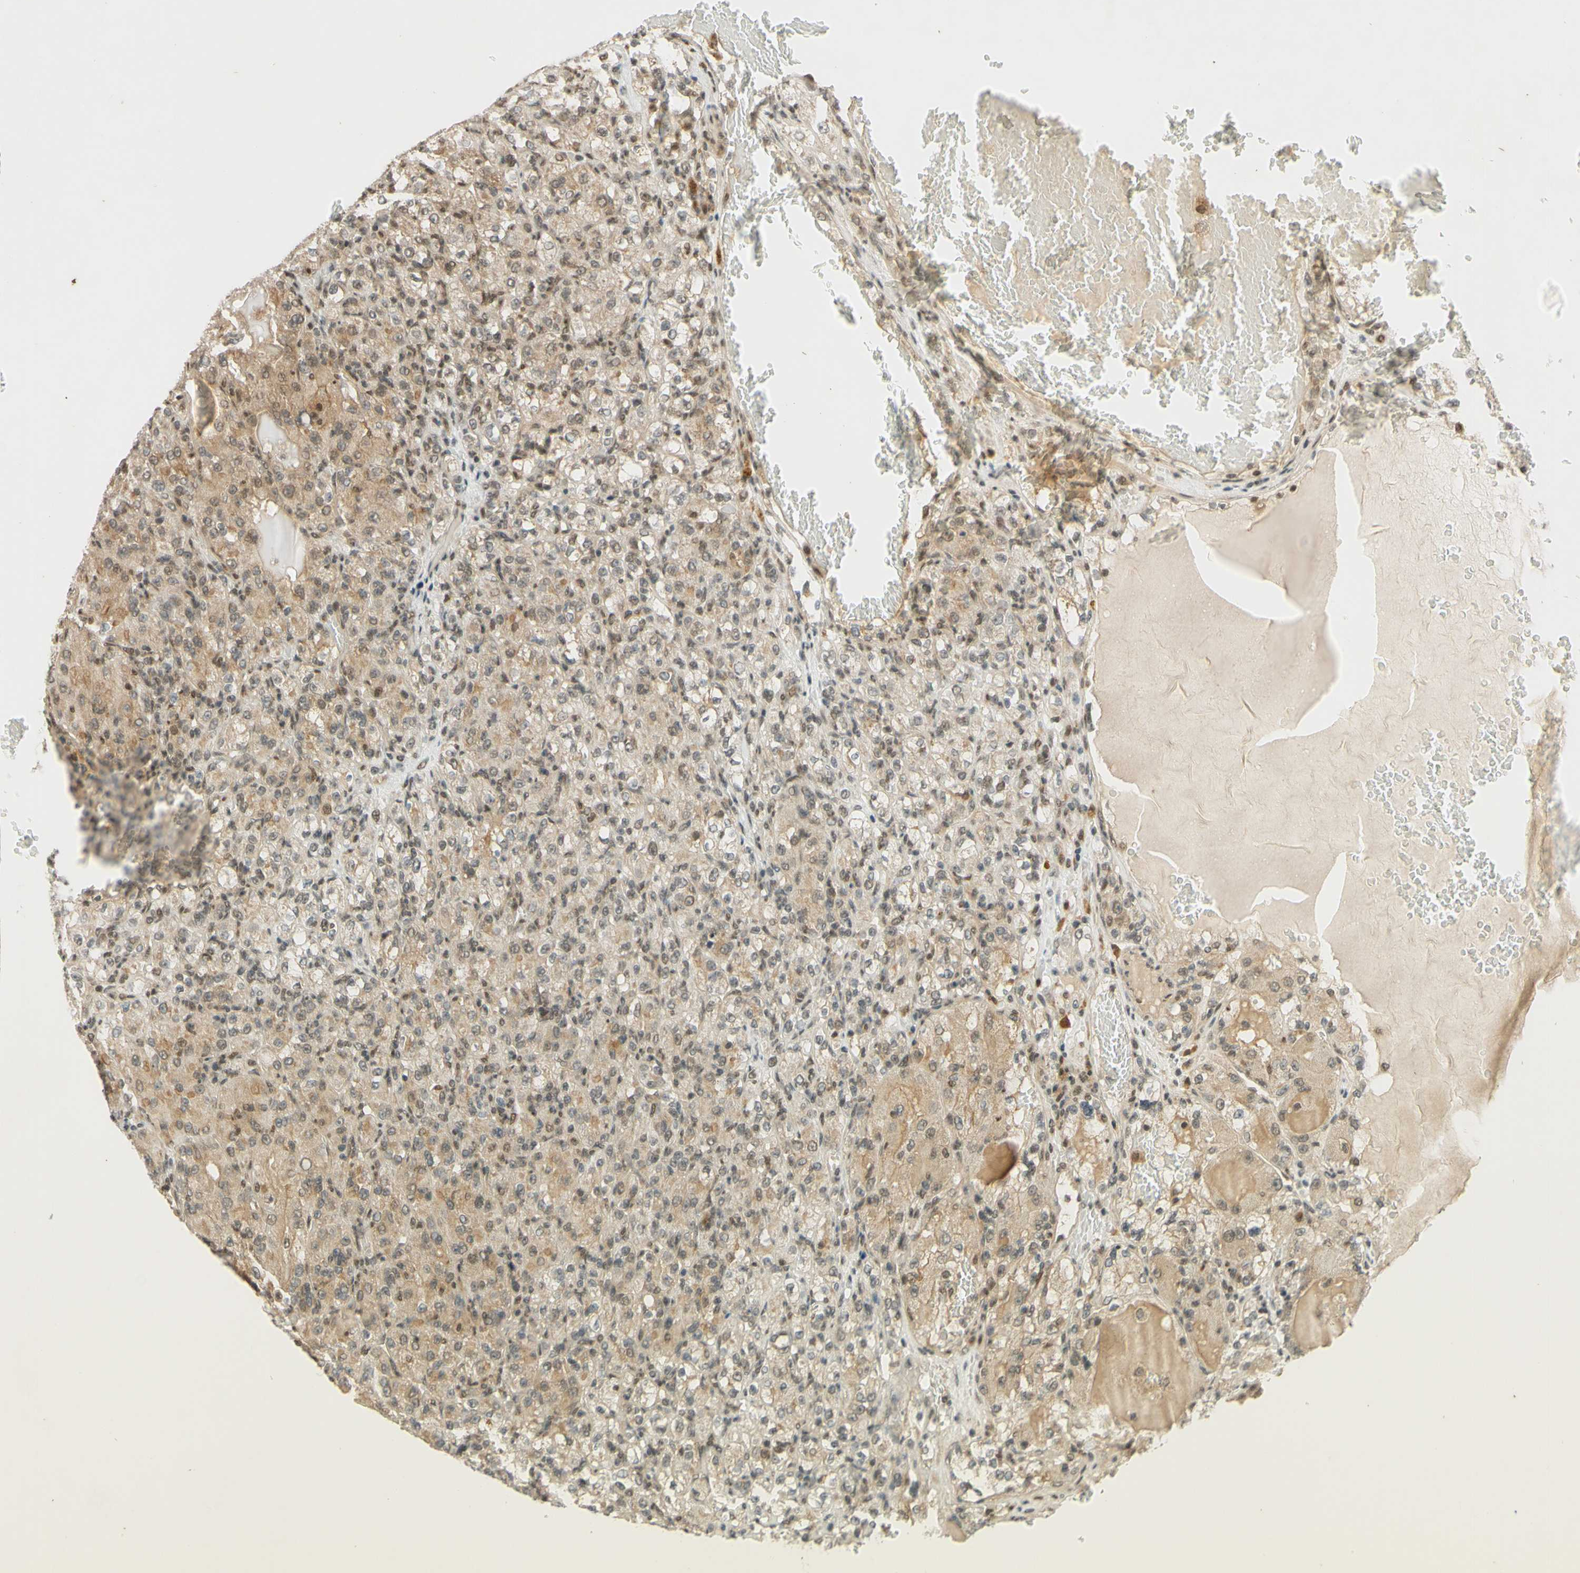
{"staining": {"intensity": "moderate", "quantity": ">75%", "location": "cytoplasmic/membranous,nuclear"}, "tissue": "renal cancer", "cell_type": "Tumor cells", "image_type": "cancer", "snomed": [{"axis": "morphology", "description": "Adenocarcinoma, NOS"}, {"axis": "topography", "description": "Kidney"}], "caption": "IHC (DAB) staining of adenocarcinoma (renal) demonstrates moderate cytoplasmic/membranous and nuclear protein positivity in approximately >75% of tumor cells. The staining was performed using DAB (3,3'-diaminobenzidine), with brown indicating positive protein expression. Nuclei are stained blue with hematoxylin.", "gene": "SMARCB1", "patient": {"sex": "male", "age": 61}}